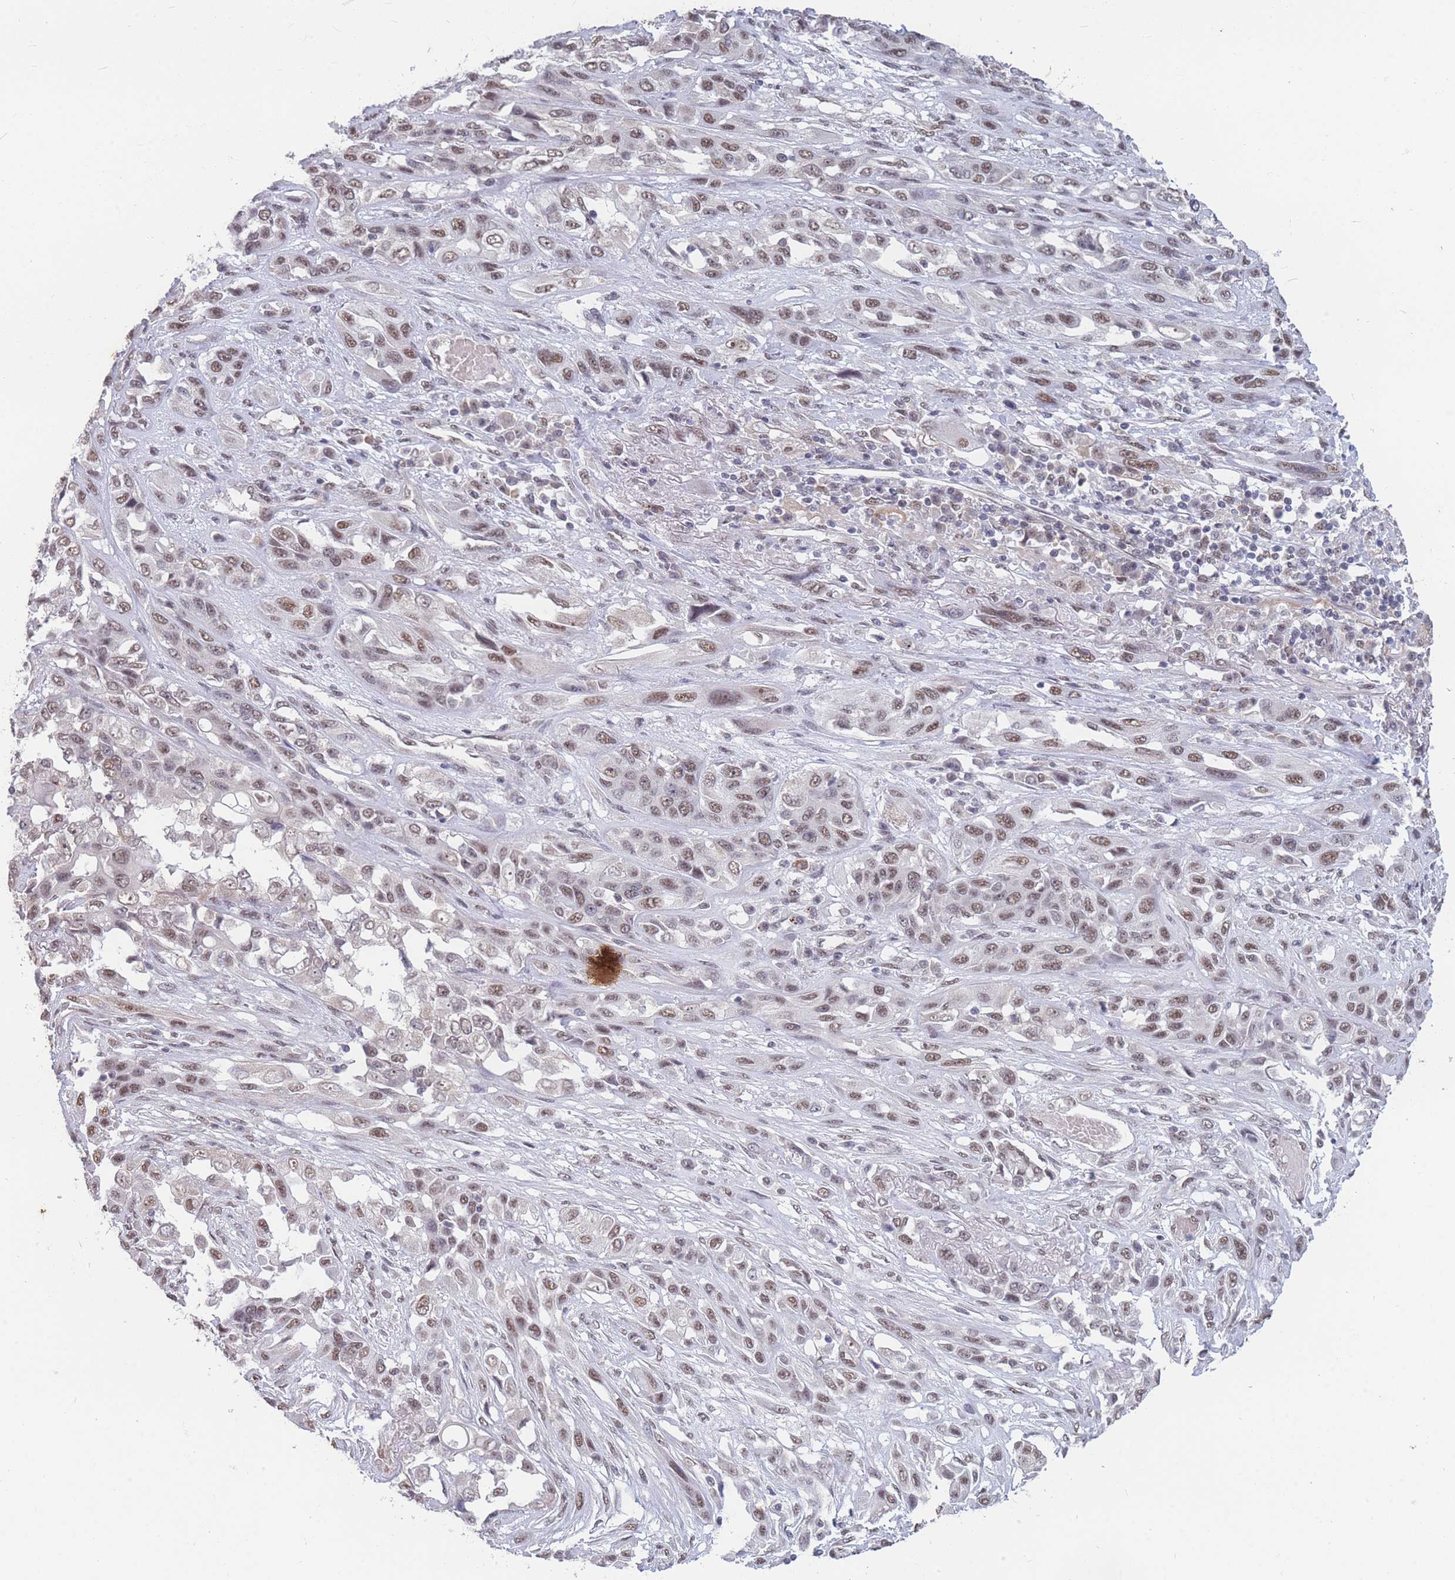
{"staining": {"intensity": "moderate", "quantity": ">75%", "location": "nuclear"}, "tissue": "lung cancer", "cell_type": "Tumor cells", "image_type": "cancer", "snomed": [{"axis": "morphology", "description": "Squamous cell carcinoma, NOS"}, {"axis": "topography", "description": "Lung"}], "caption": "Moderate nuclear protein expression is appreciated in about >75% of tumor cells in lung squamous cell carcinoma.", "gene": "SNRPA1", "patient": {"sex": "female", "age": 70}}